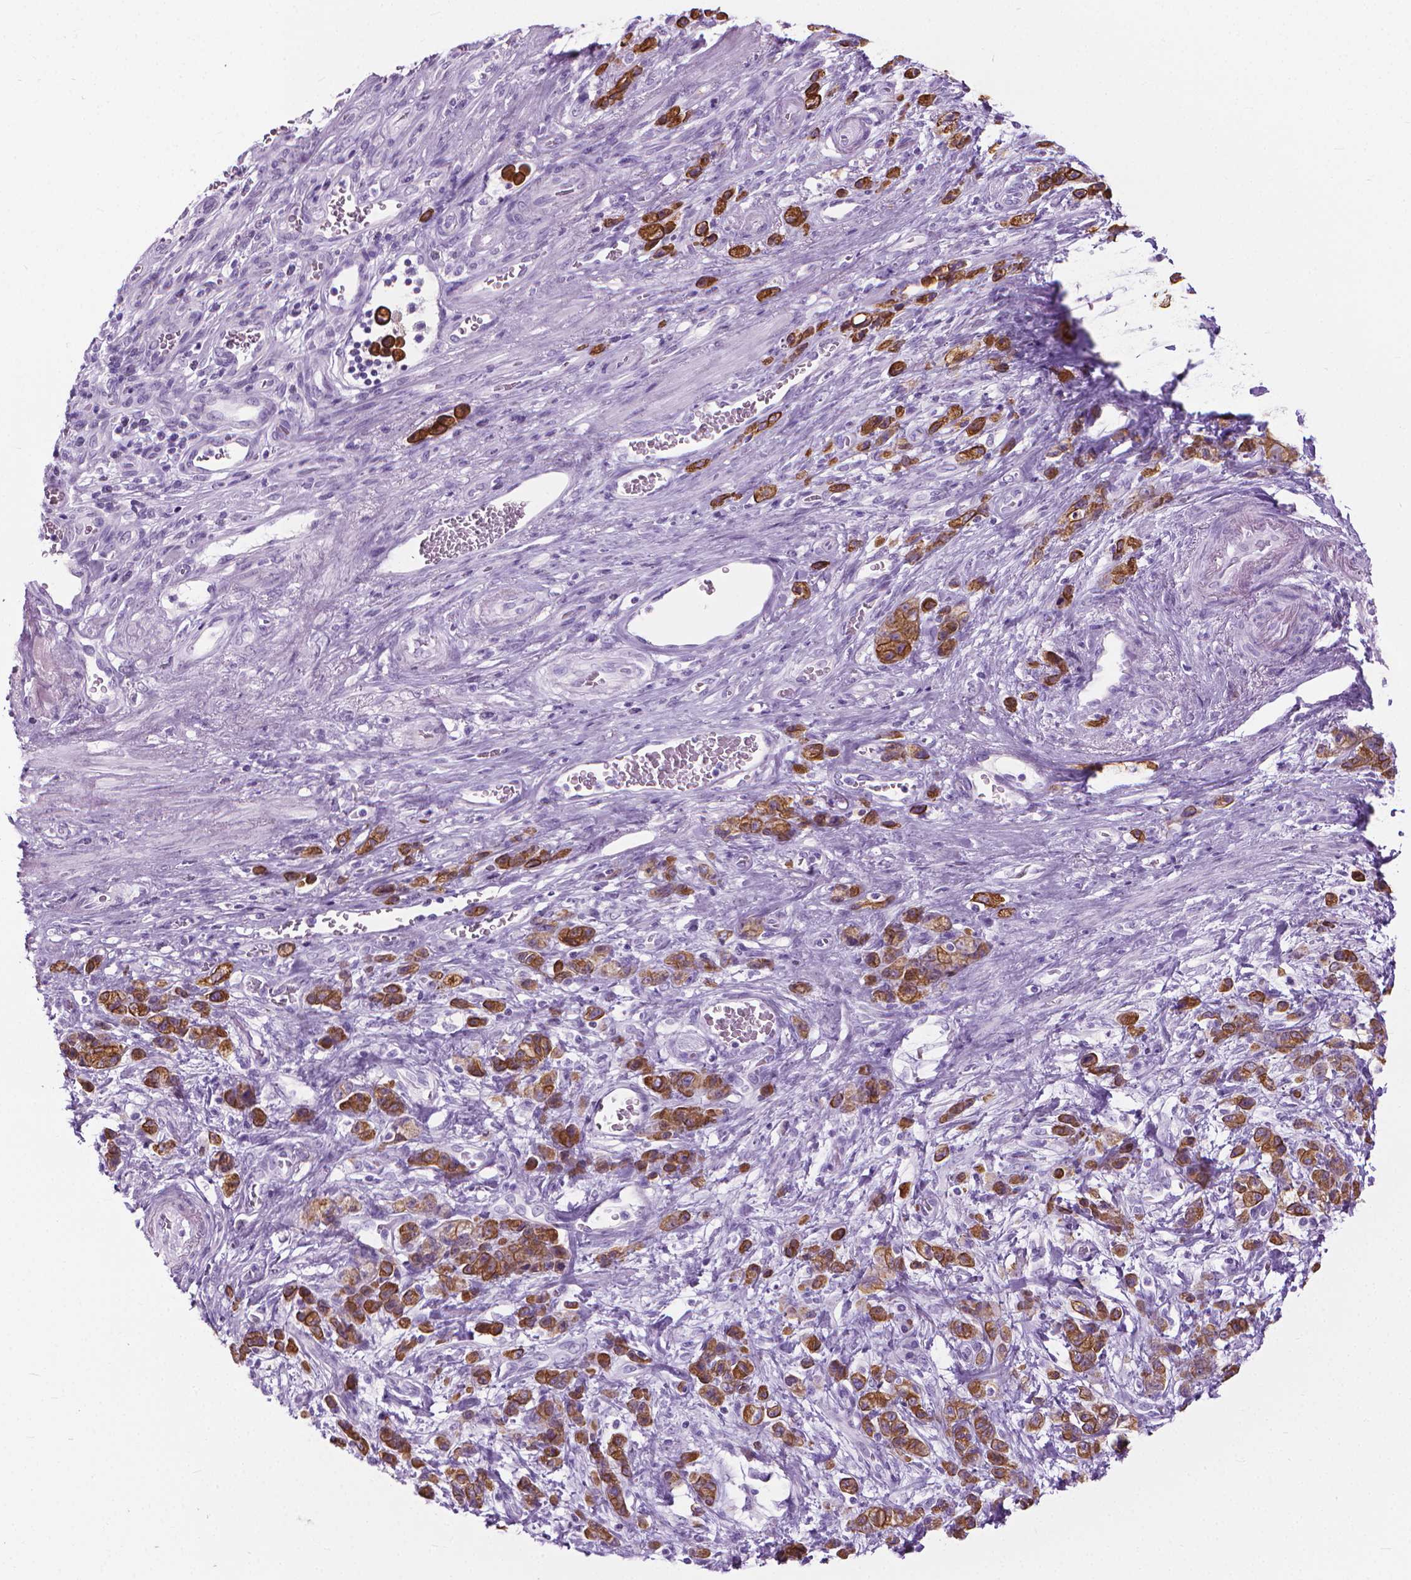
{"staining": {"intensity": "strong", "quantity": ">75%", "location": "cytoplasmic/membranous"}, "tissue": "stomach cancer", "cell_type": "Tumor cells", "image_type": "cancer", "snomed": [{"axis": "morphology", "description": "Adenocarcinoma, NOS"}, {"axis": "topography", "description": "Stomach"}], "caption": "Stomach cancer tissue exhibits strong cytoplasmic/membranous staining in approximately >75% of tumor cells", "gene": "HTR2B", "patient": {"sex": "male", "age": 77}}